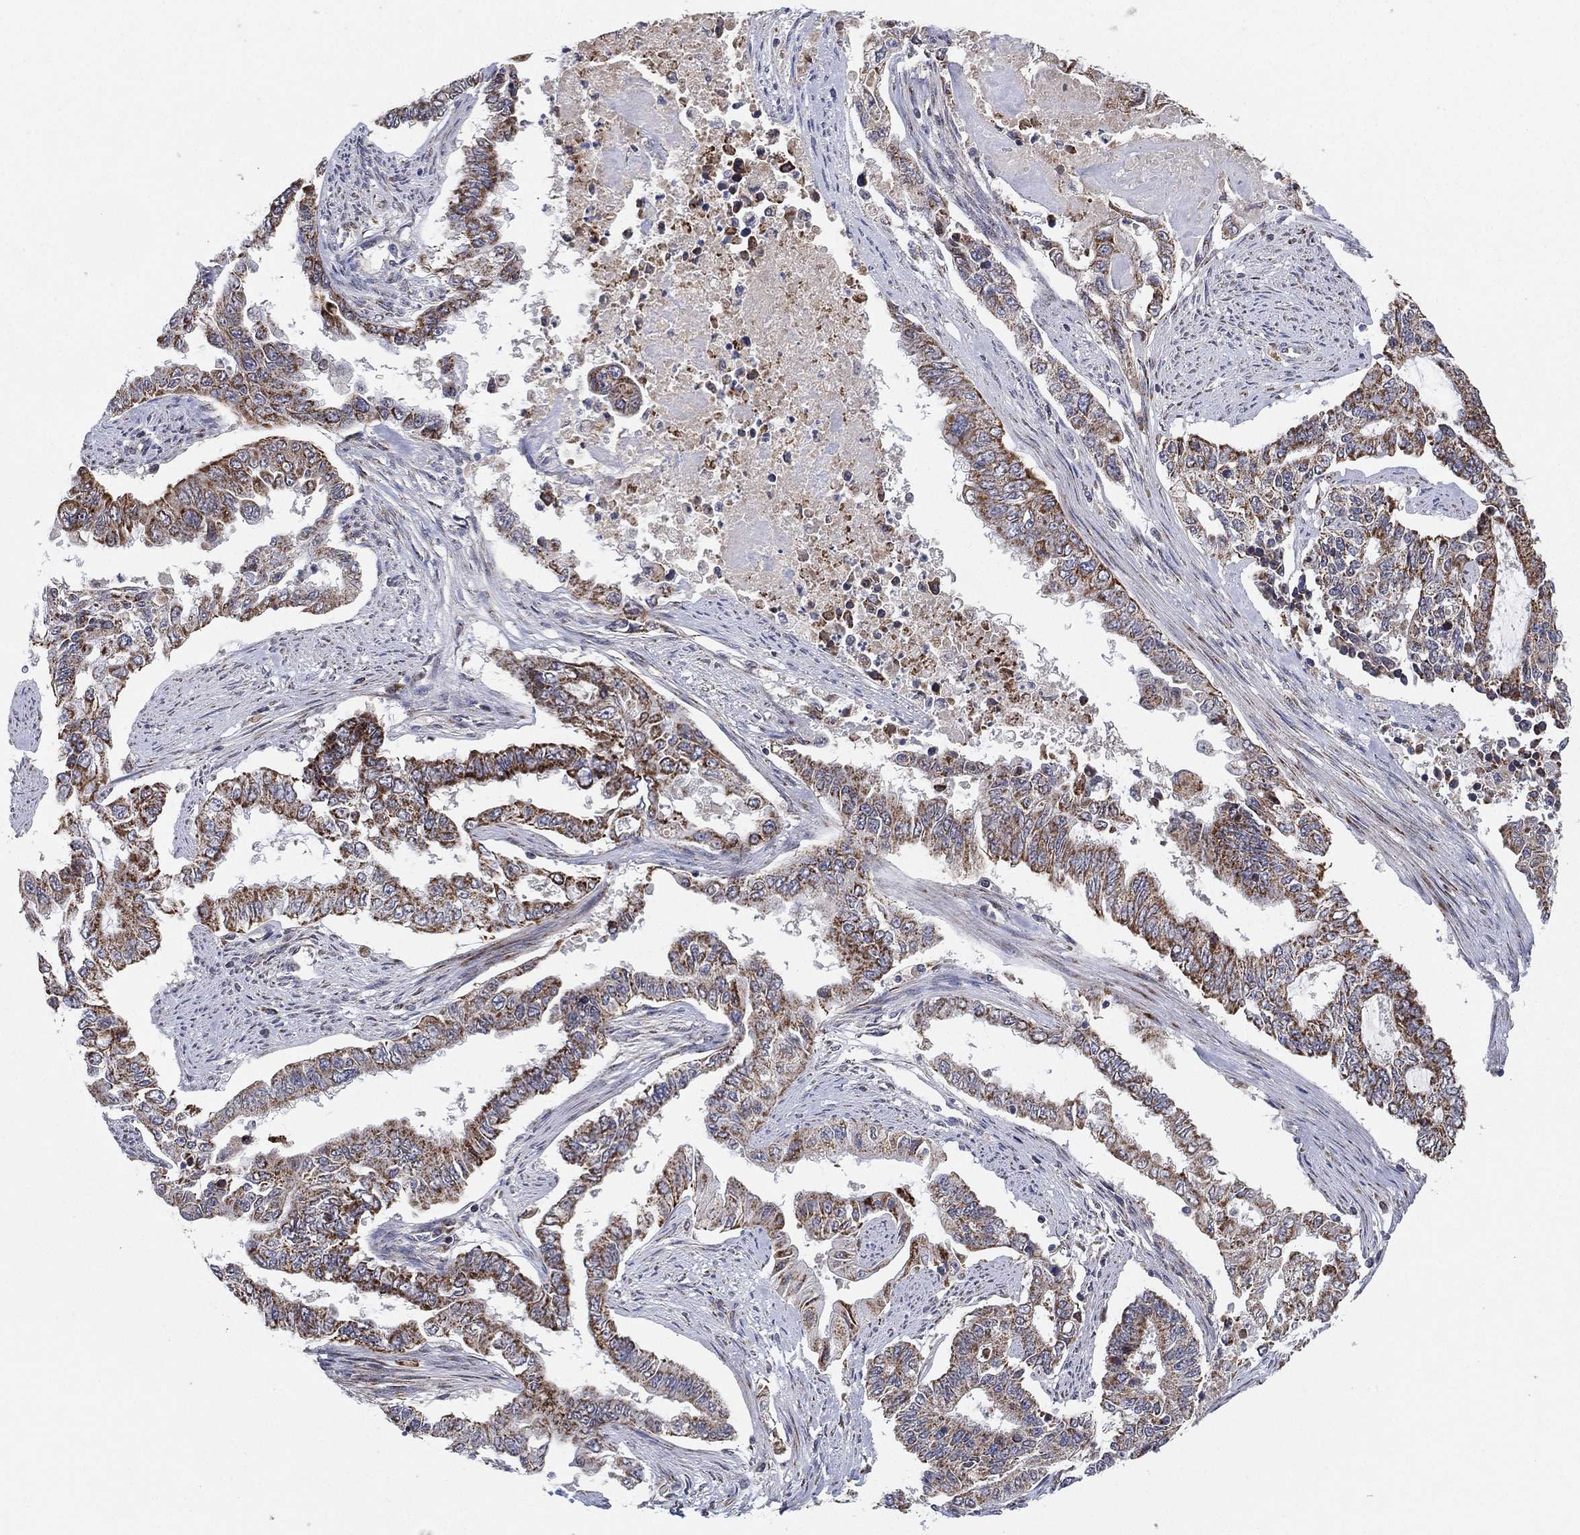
{"staining": {"intensity": "moderate", "quantity": "25%-75%", "location": "cytoplasmic/membranous"}, "tissue": "endometrial cancer", "cell_type": "Tumor cells", "image_type": "cancer", "snomed": [{"axis": "morphology", "description": "Adenocarcinoma, NOS"}, {"axis": "topography", "description": "Uterus"}], "caption": "Immunohistochemistry (DAB) staining of human adenocarcinoma (endometrial) exhibits moderate cytoplasmic/membranous protein staining in about 25%-75% of tumor cells.", "gene": "PSMG4", "patient": {"sex": "female", "age": 59}}